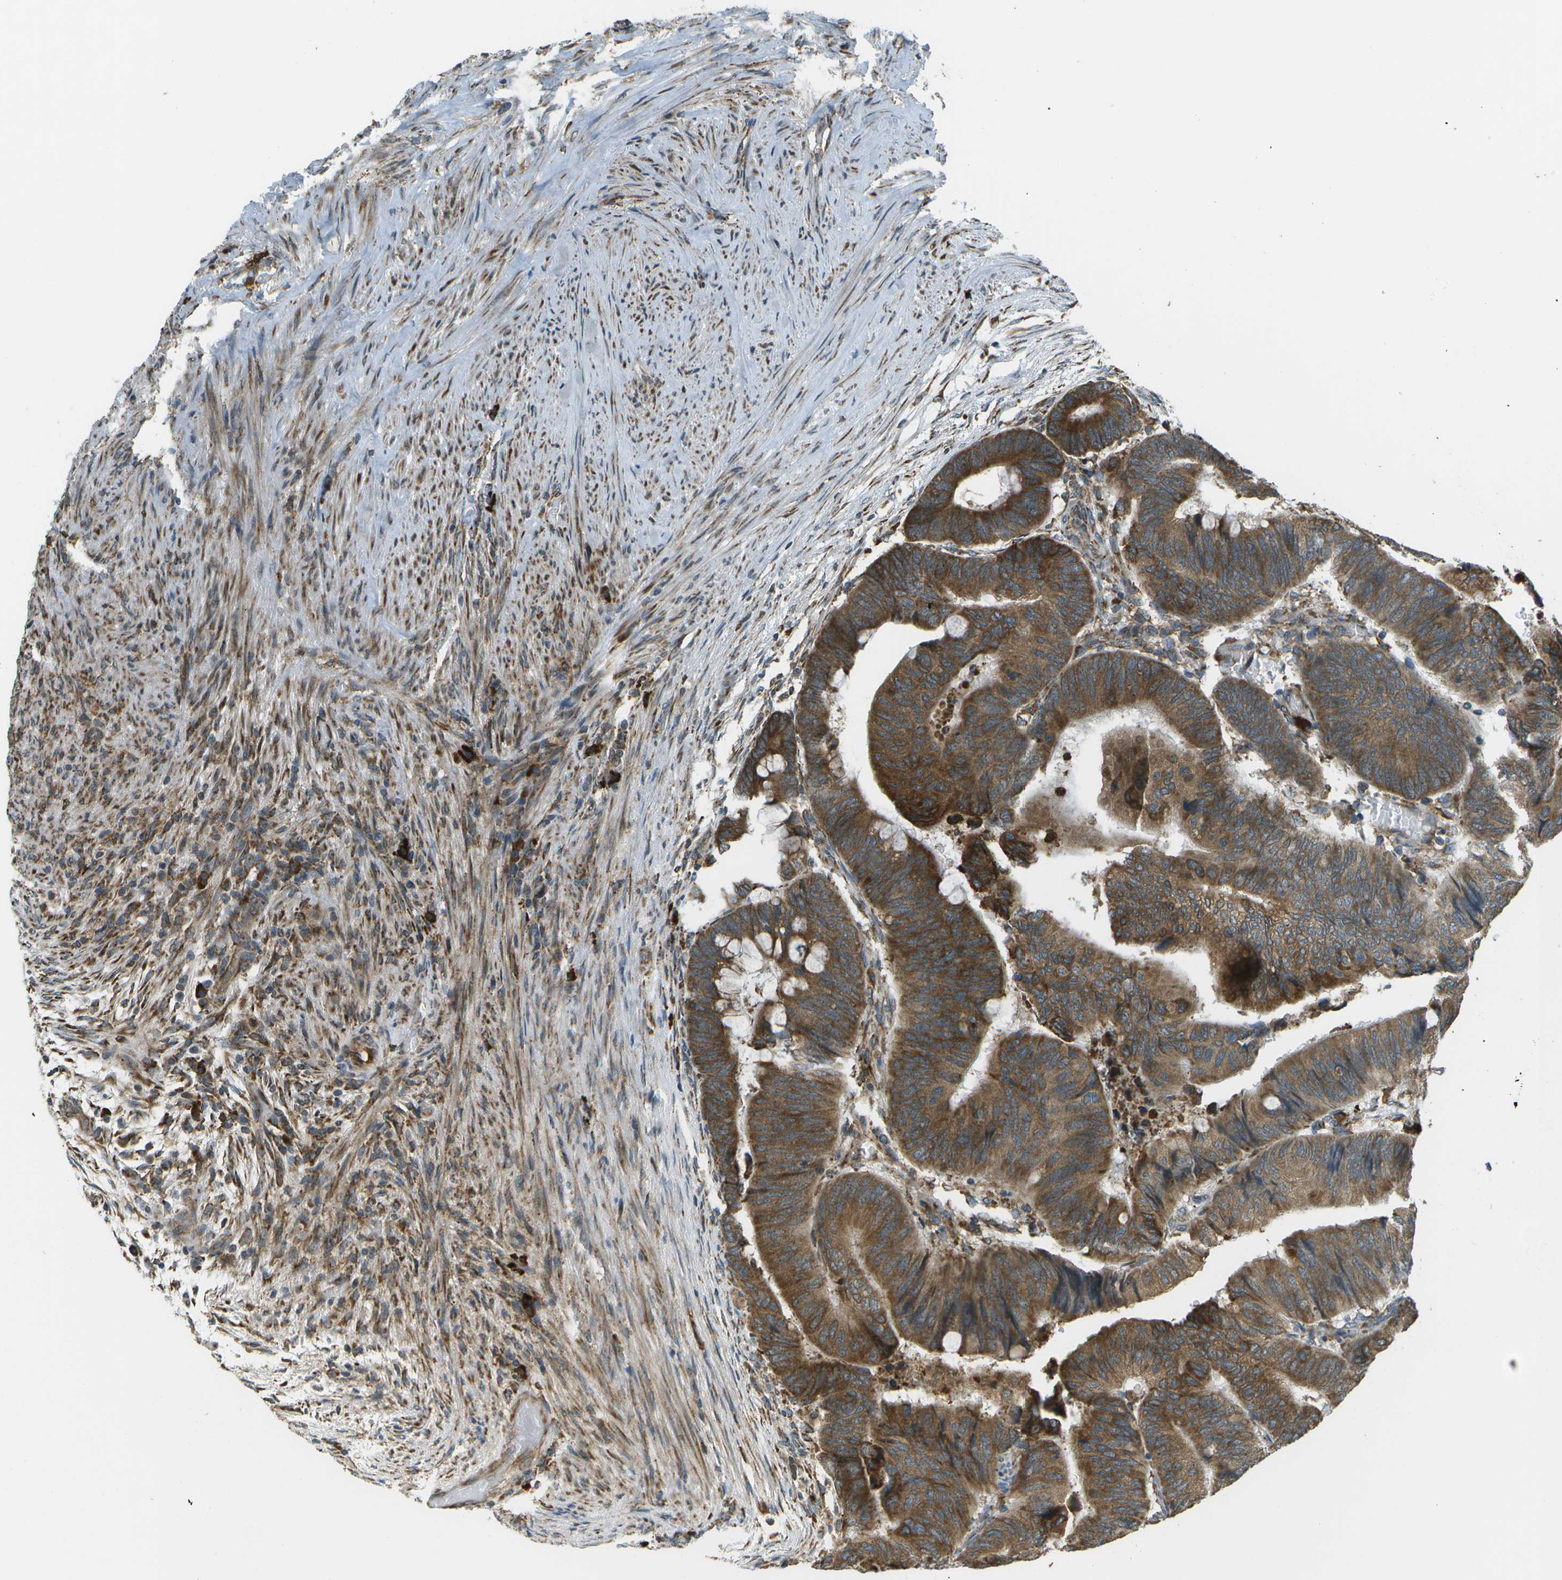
{"staining": {"intensity": "strong", "quantity": ">75%", "location": "cytoplasmic/membranous"}, "tissue": "colorectal cancer", "cell_type": "Tumor cells", "image_type": "cancer", "snomed": [{"axis": "morphology", "description": "Normal tissue, NOS"}, {"axis": "morphology", "description": "Adenocarcinoma, NOS"}, {"axis": "topography", "description": "Rectum"}, {"axis": "topography", "description": "Peripheral nerve tissue"}], "caption": "Protein expression analysis of adenocarcinoma (colorectal) demonstrates strong cytoplasmic/membranous staining in about >75% of tumor cells.", "gene": "USP30", "patient": {"sex": "male", "age": 92}}